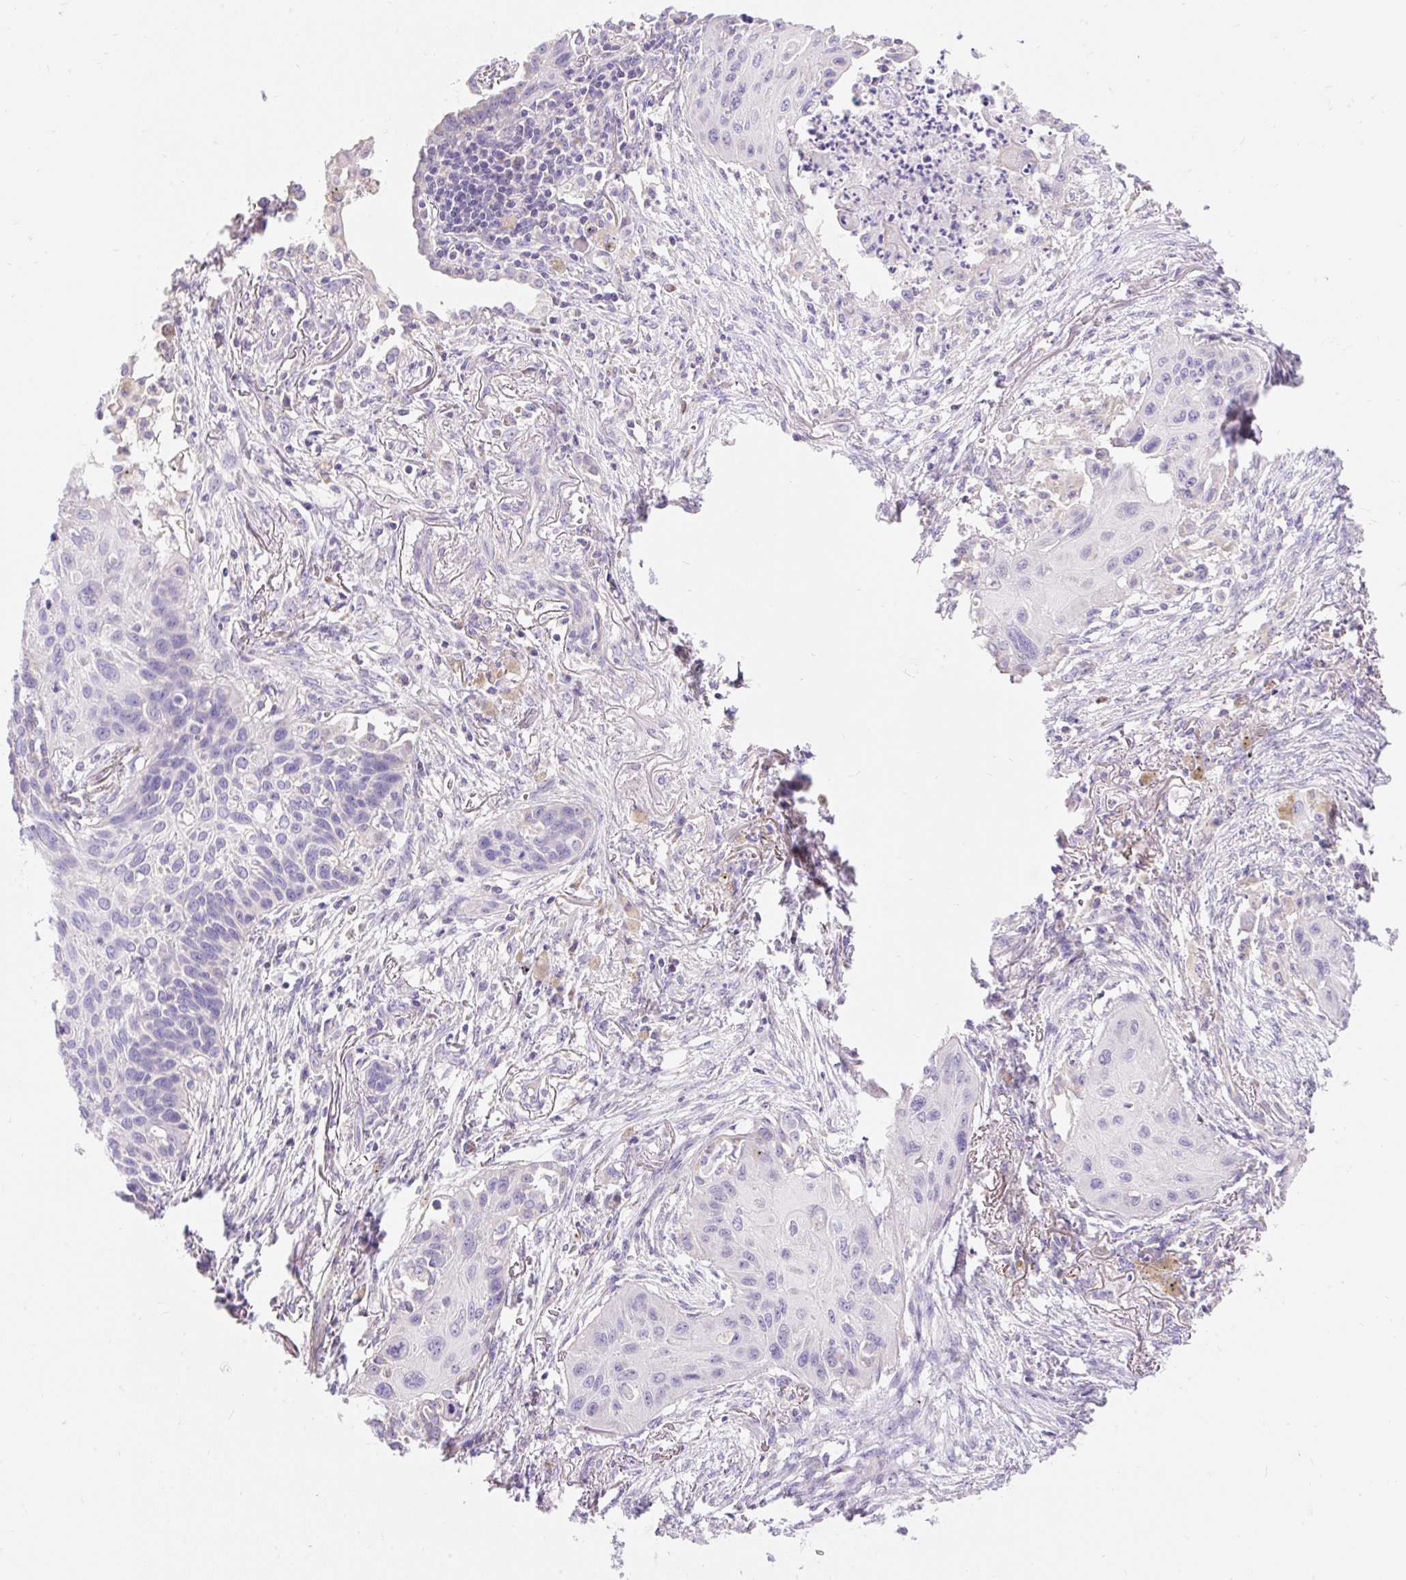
{"staining": {"intensity": "negative", "quantity": "none", "location": "none"}, "tissue": "lung cancer", "cell_type": "Tumor cells", "image_type": "cancer", "snomed": [{"axis": "morphology", "description": "Squamous cell carcinoma, NOS"}, {"axis": "topography", "description": "Lung"}], "caption": "Immunohistochemistry (IHC) histopathology image of neoplastic tissue: human squamous cell carcinoma (lung) stained with DAB (3,3'-diaminobenzidine) shows no significant protein staining in tumor cells.", "gene": "PMAIP1", "patient": {"sex": "male", "age": 71}}